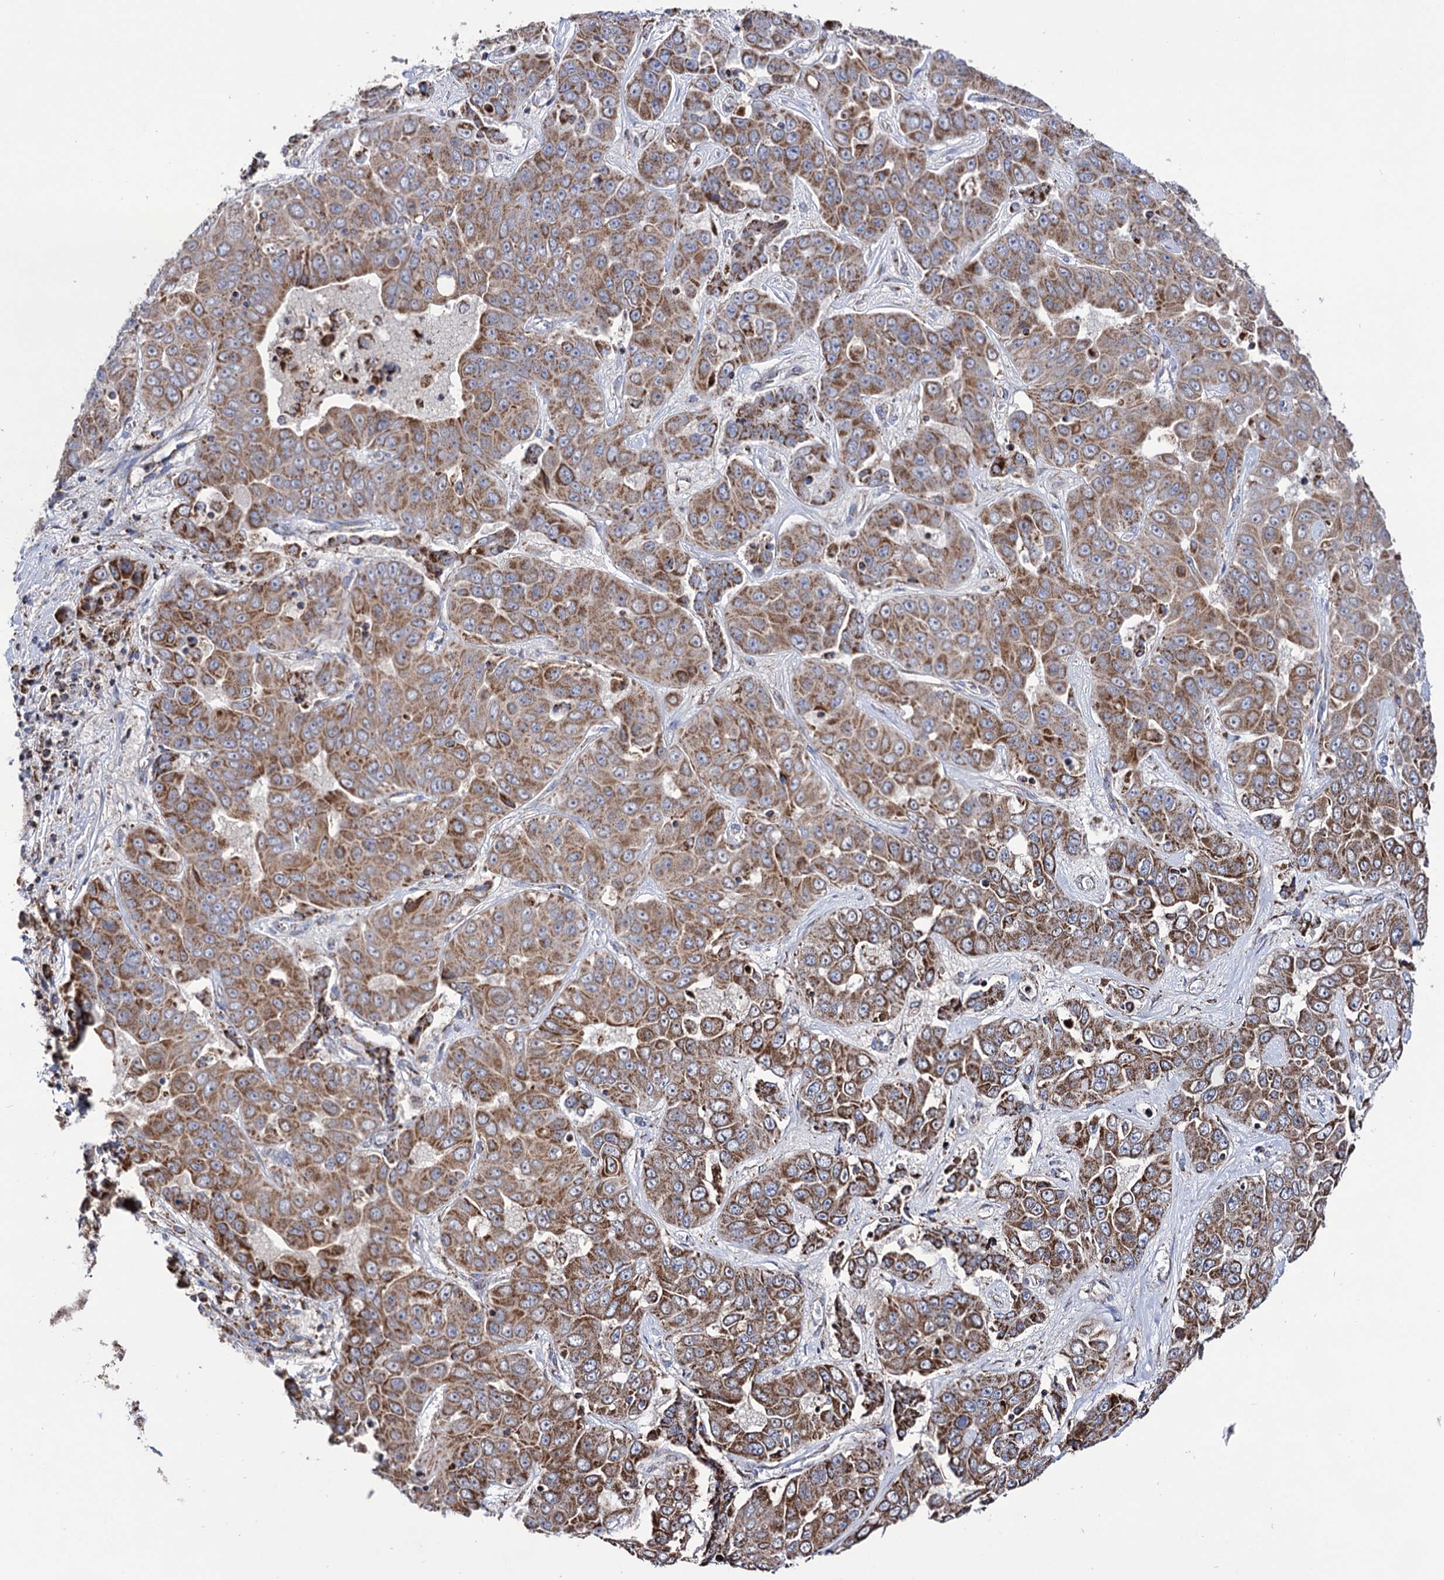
{"staining": {"intensity": "moderate", "quantity": ">75%", "location": "cytoplasmic/membranous"}, "tissue": "liver cancer", "cell_type": "Tumor cells", "image_type": "cancer", "snomed": [{"axis": "morphology", "description": "Cholangiocarcinoma"}, {"axis": "topography", "description": "Liver"}], "caption": "A brown stain highlights moderate cytoplasmic/membranous staining of a protein in liver cholangiocarcinoma tumor cells.", "gene": "ABHD10", "patient": {"sex": "female", "age": 52}}